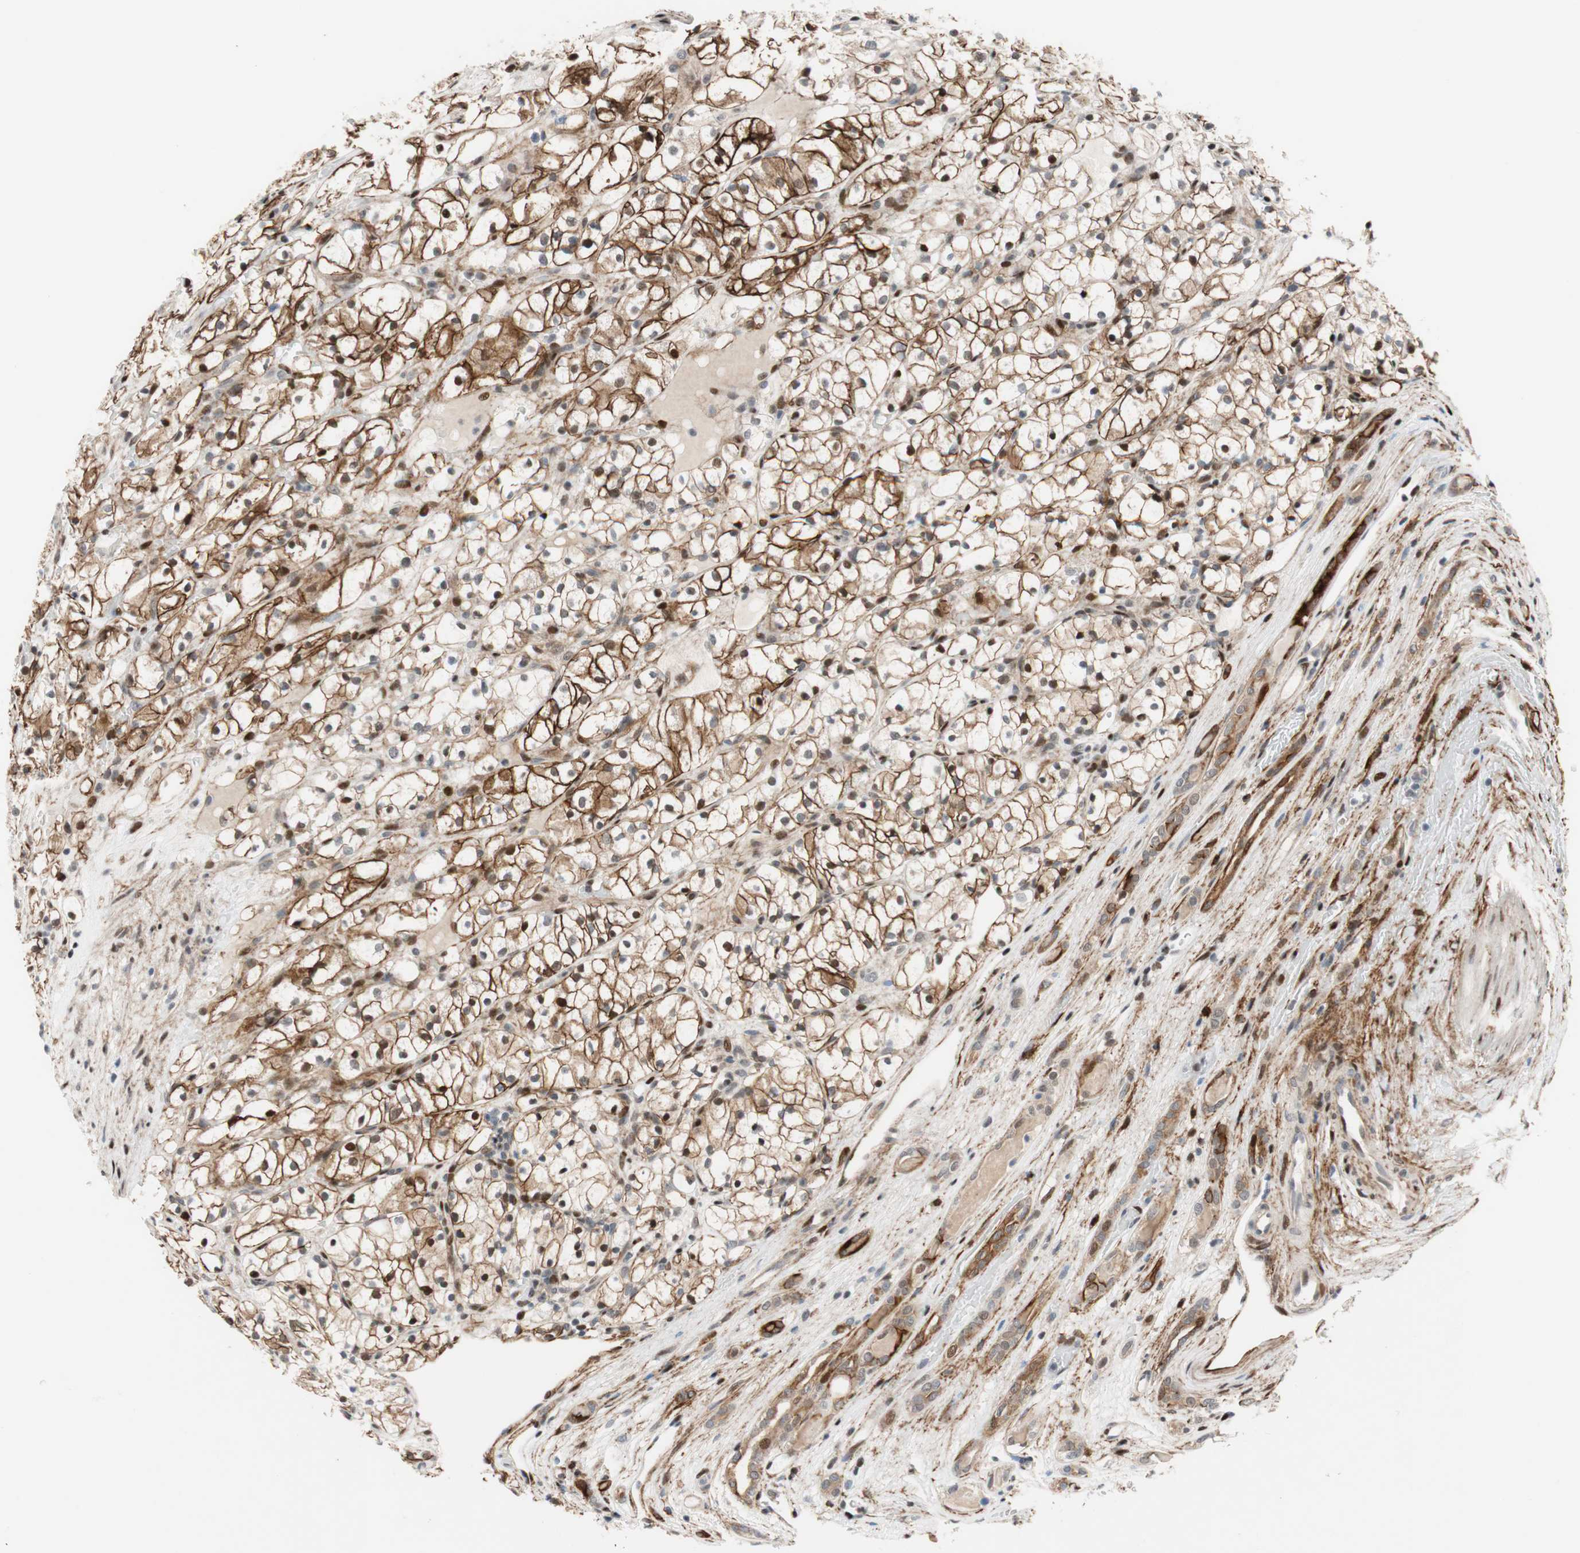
{"staining": {"intensity": "strong", "quantity": ">75%", "location": "cytoplasmic/membranous"}, "tissue": "renal cancer", "cell_type": "Tumor cells", "image_type": "cancer", "snomed": [{"axis": "morphology", "description": "Adenocarcinoma, NOS"}, {"axis": "topography", "description": "Kidney"}], "caption": "Immunohistochemical staining of adenocarcinoma (renal) demonstrates high levels of strong cytoplasmic/membranous expression in approximately >75% of tumor cells.", "gene": "FBXO44", "patient": {"sex": "female", "age": 60}}